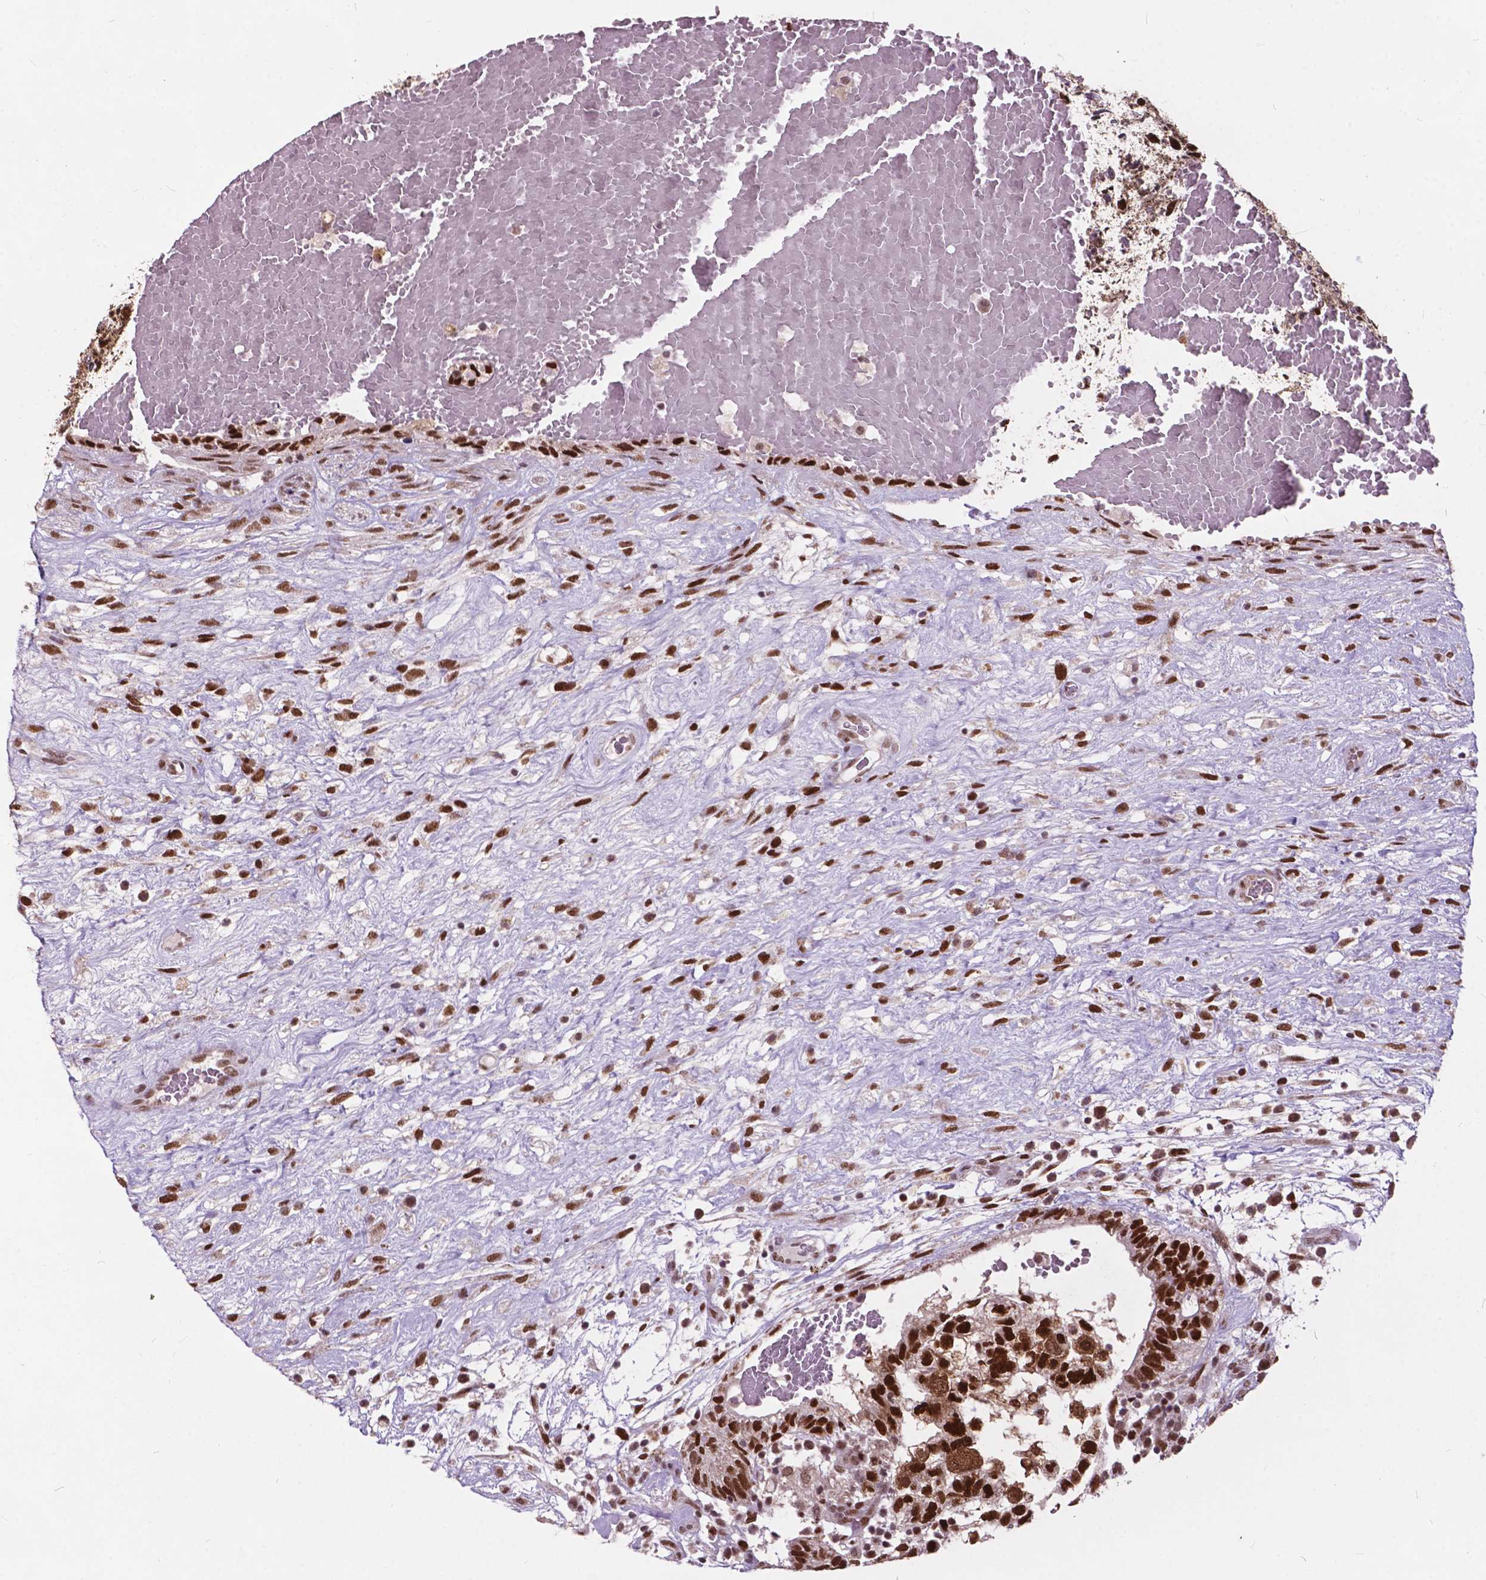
{"staining": {"intensity": "strong", "quantity": ">75%", "location": "nuclear"}, "tissue": "testis cancer", "cell_type": "Tumor cells", "image_type": "cancer", "snomed": [{"axis": "morphology", "description": "Normal tissue, NOS"}, {"axis": "morphology", "description": "Carcinoma, Embryonal, NOS"}, {"axis": "topography", "description": "Testis"}], "caption": "Immunohistochemical staining of human embryonal carcinoma (testis) shows high levels of strong nuclear protein staining in approximately >75% of tumor cells. (IHC, brightfield microscopy, high magnification).", "gene": "MSH2", "patient": {"sex": "male", "age": 32}}